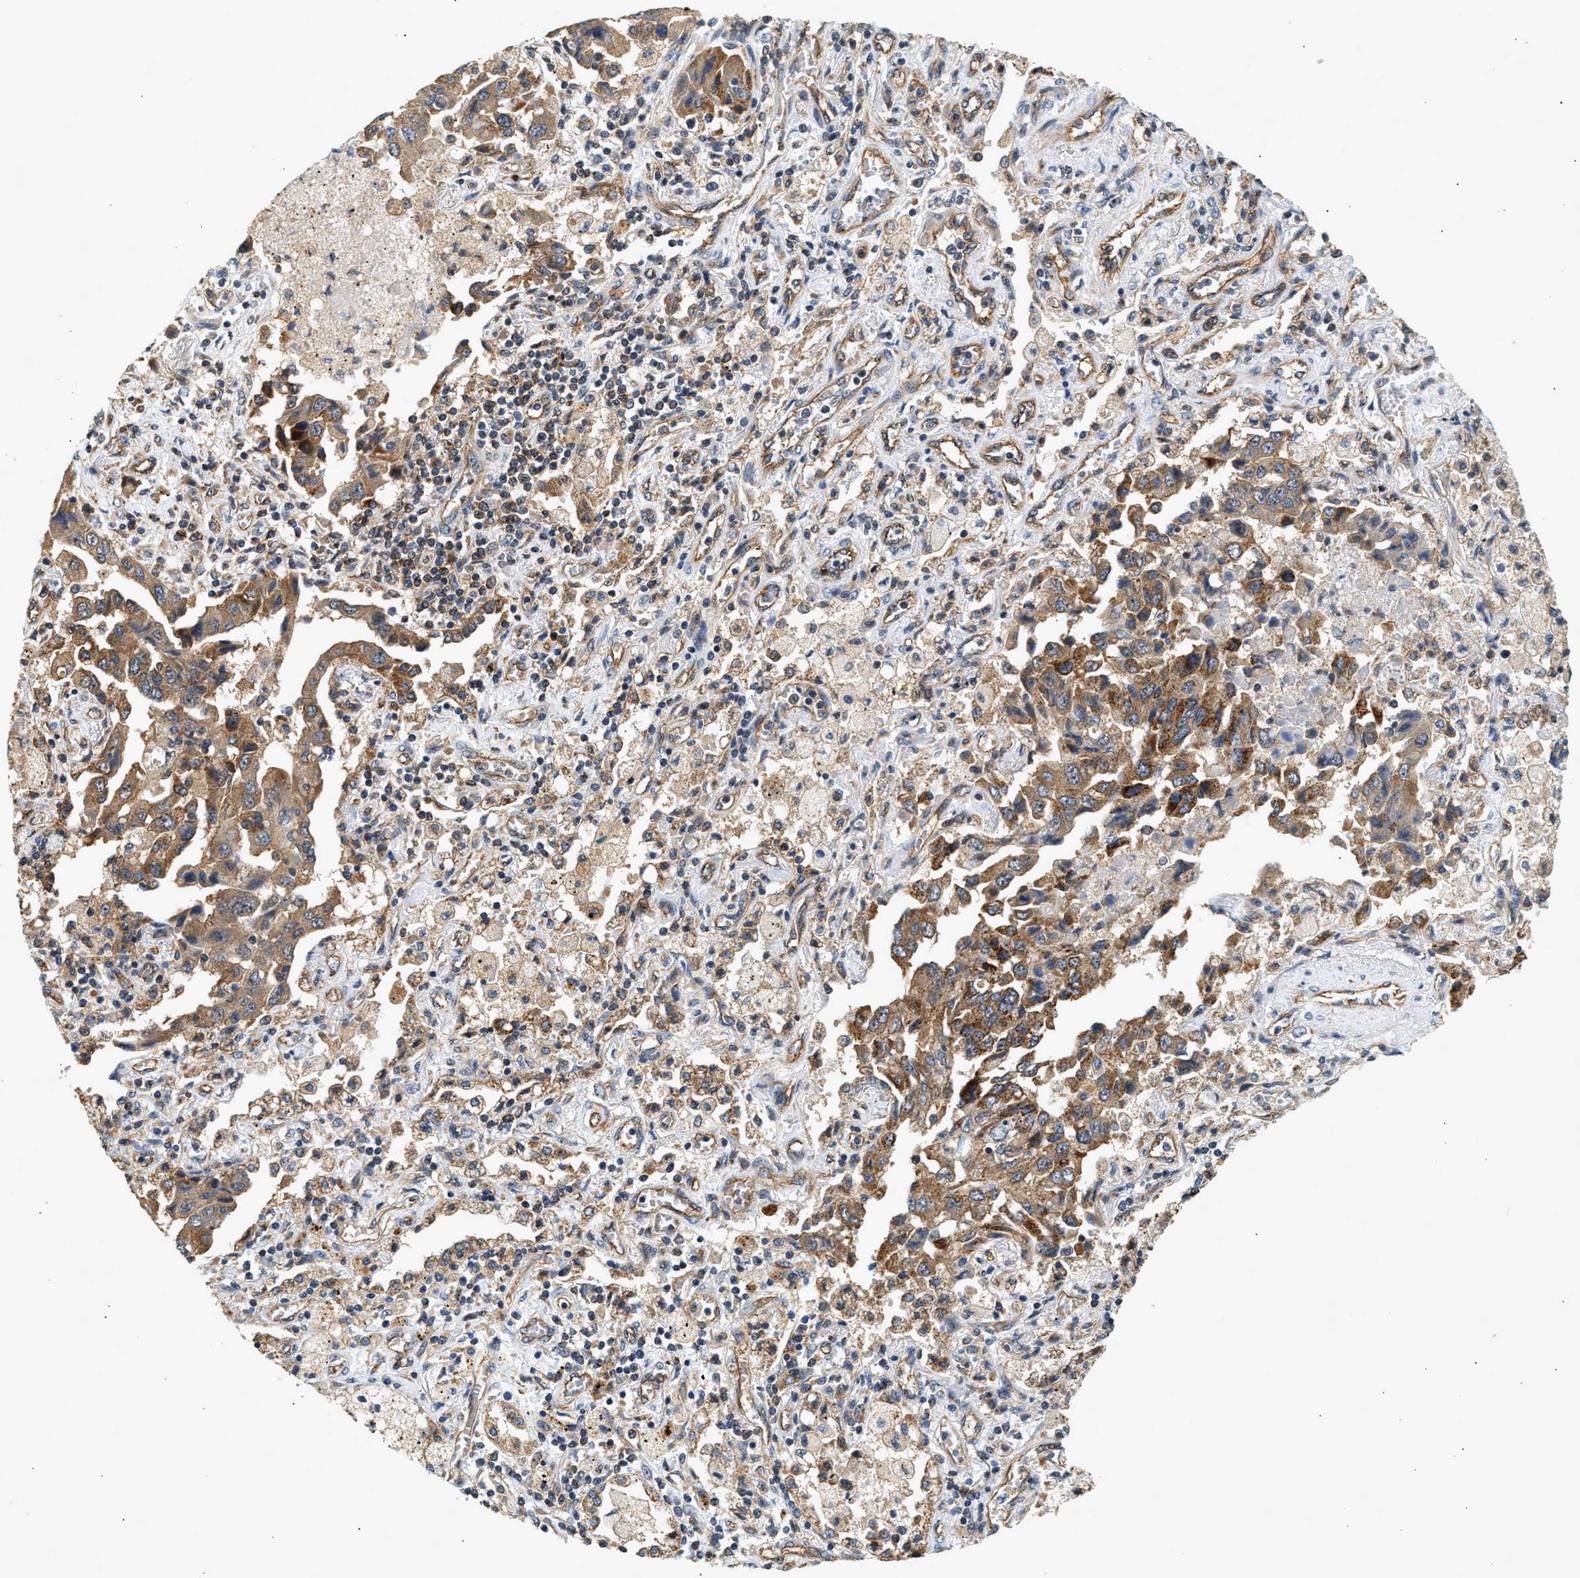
{"staining": {"intensity": "moderate", "quantity": ">75%", "location": "cytoplasmic/membranous"}, "tissue": "lung cancer", "cell_type": "Tumor cells", "image_type": "cancer", "snomed": [{"axis": "morphology", "description": "Adenocarcinoma, NOS"}, {"axis": "topography", "description": "Lung"}], "caption": "Lung cancer was stained to show a protein in brown. There is medium levels of moderate cytoplasmic/membranous staining in about >75% of tumor cells.", "gene": "DUSP14", "patient": {"sex": "female", "age": 65}}